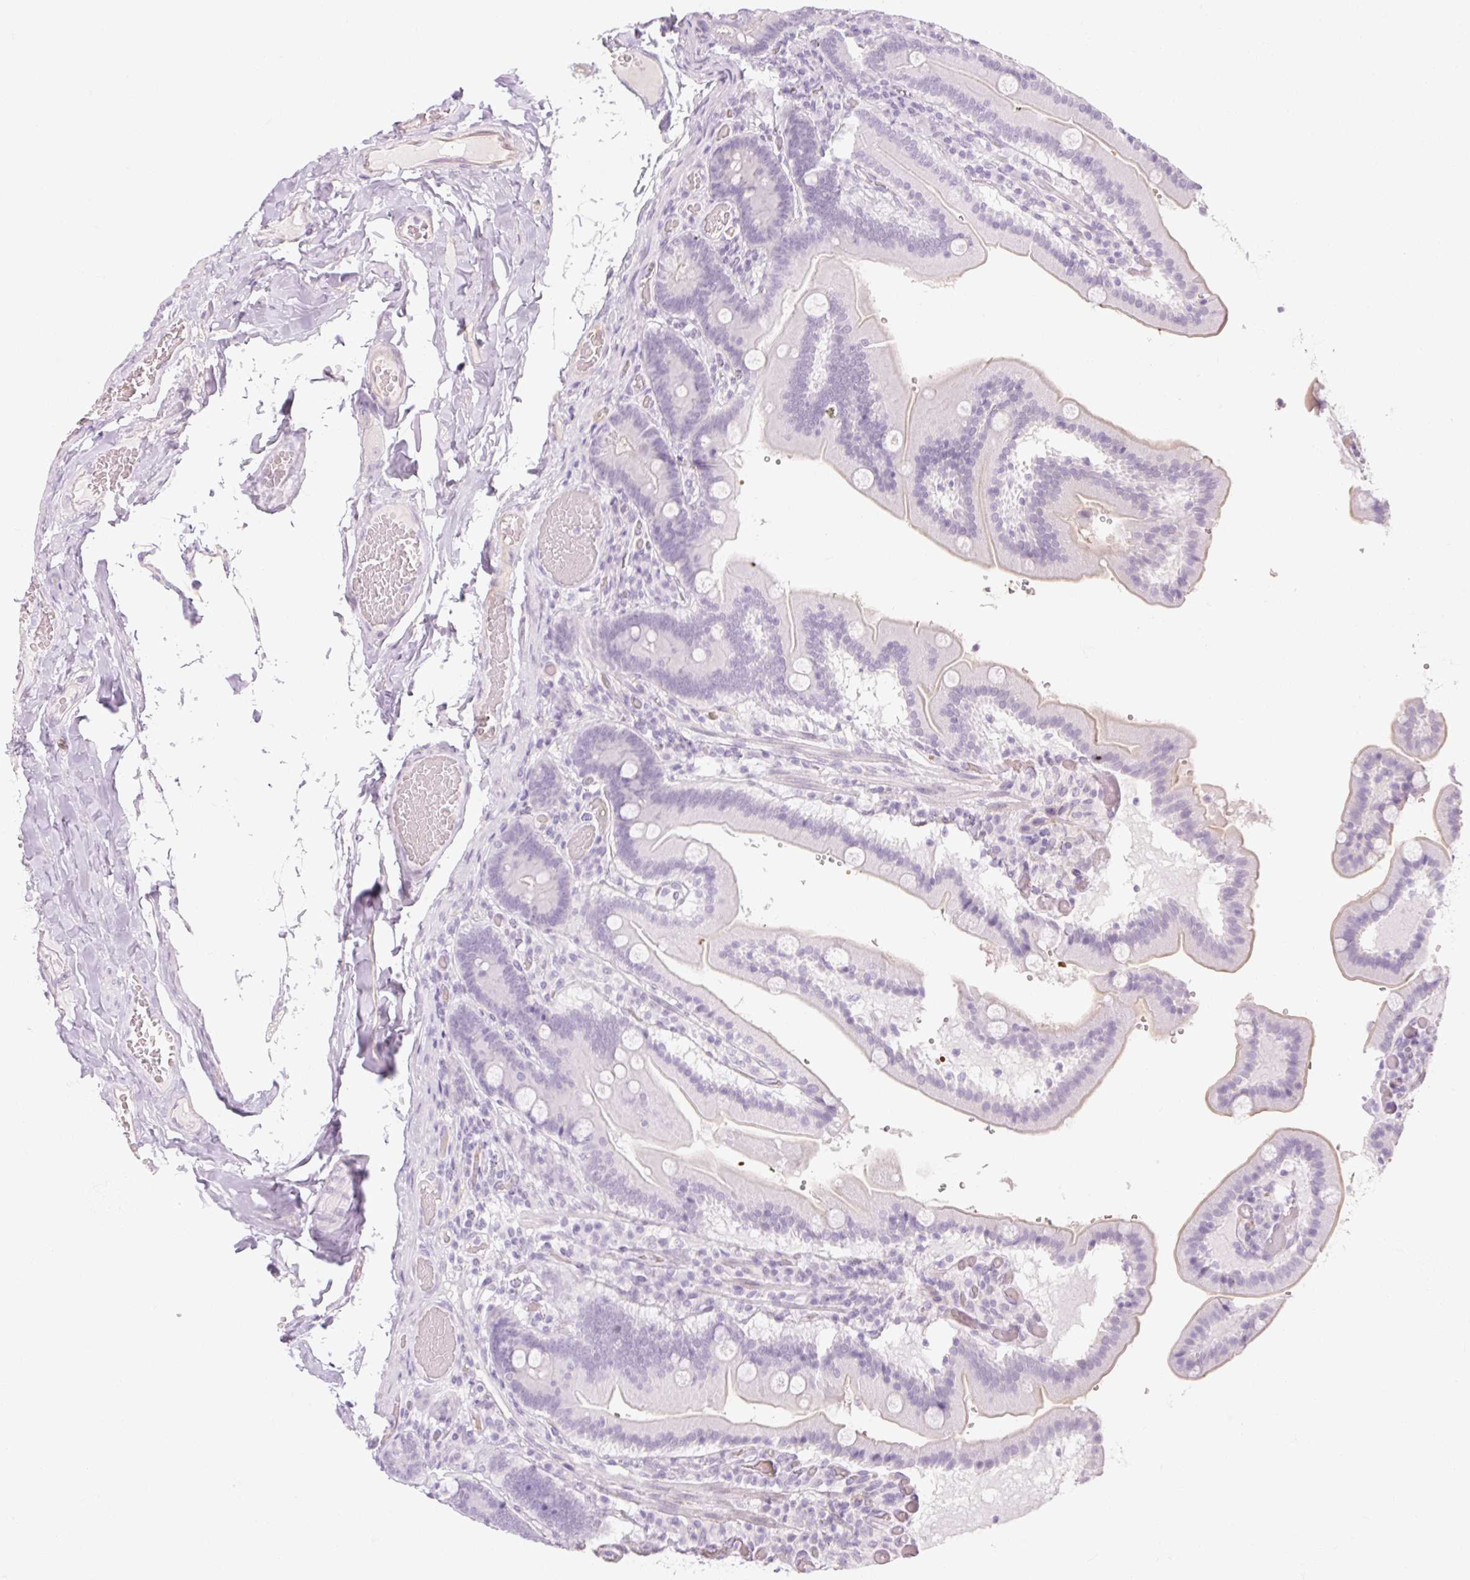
{"staining": {"intensity": "negative", "quantity": "none", "location": "none"}, "tissue": "duodenum", "cell_type": "Glandular cells", "image_type": "normal", "snomed": [{"axis": "morphology", "description": "Normal tissue, NOS"}, {"axis": "topography", "description": "Duodenum"}], "caption": "Histopathology image shows no protein expression in glandular cells of normal duodenum.", "gene": "TAF1L", "patient": {"sex": "female", "age": 62}}